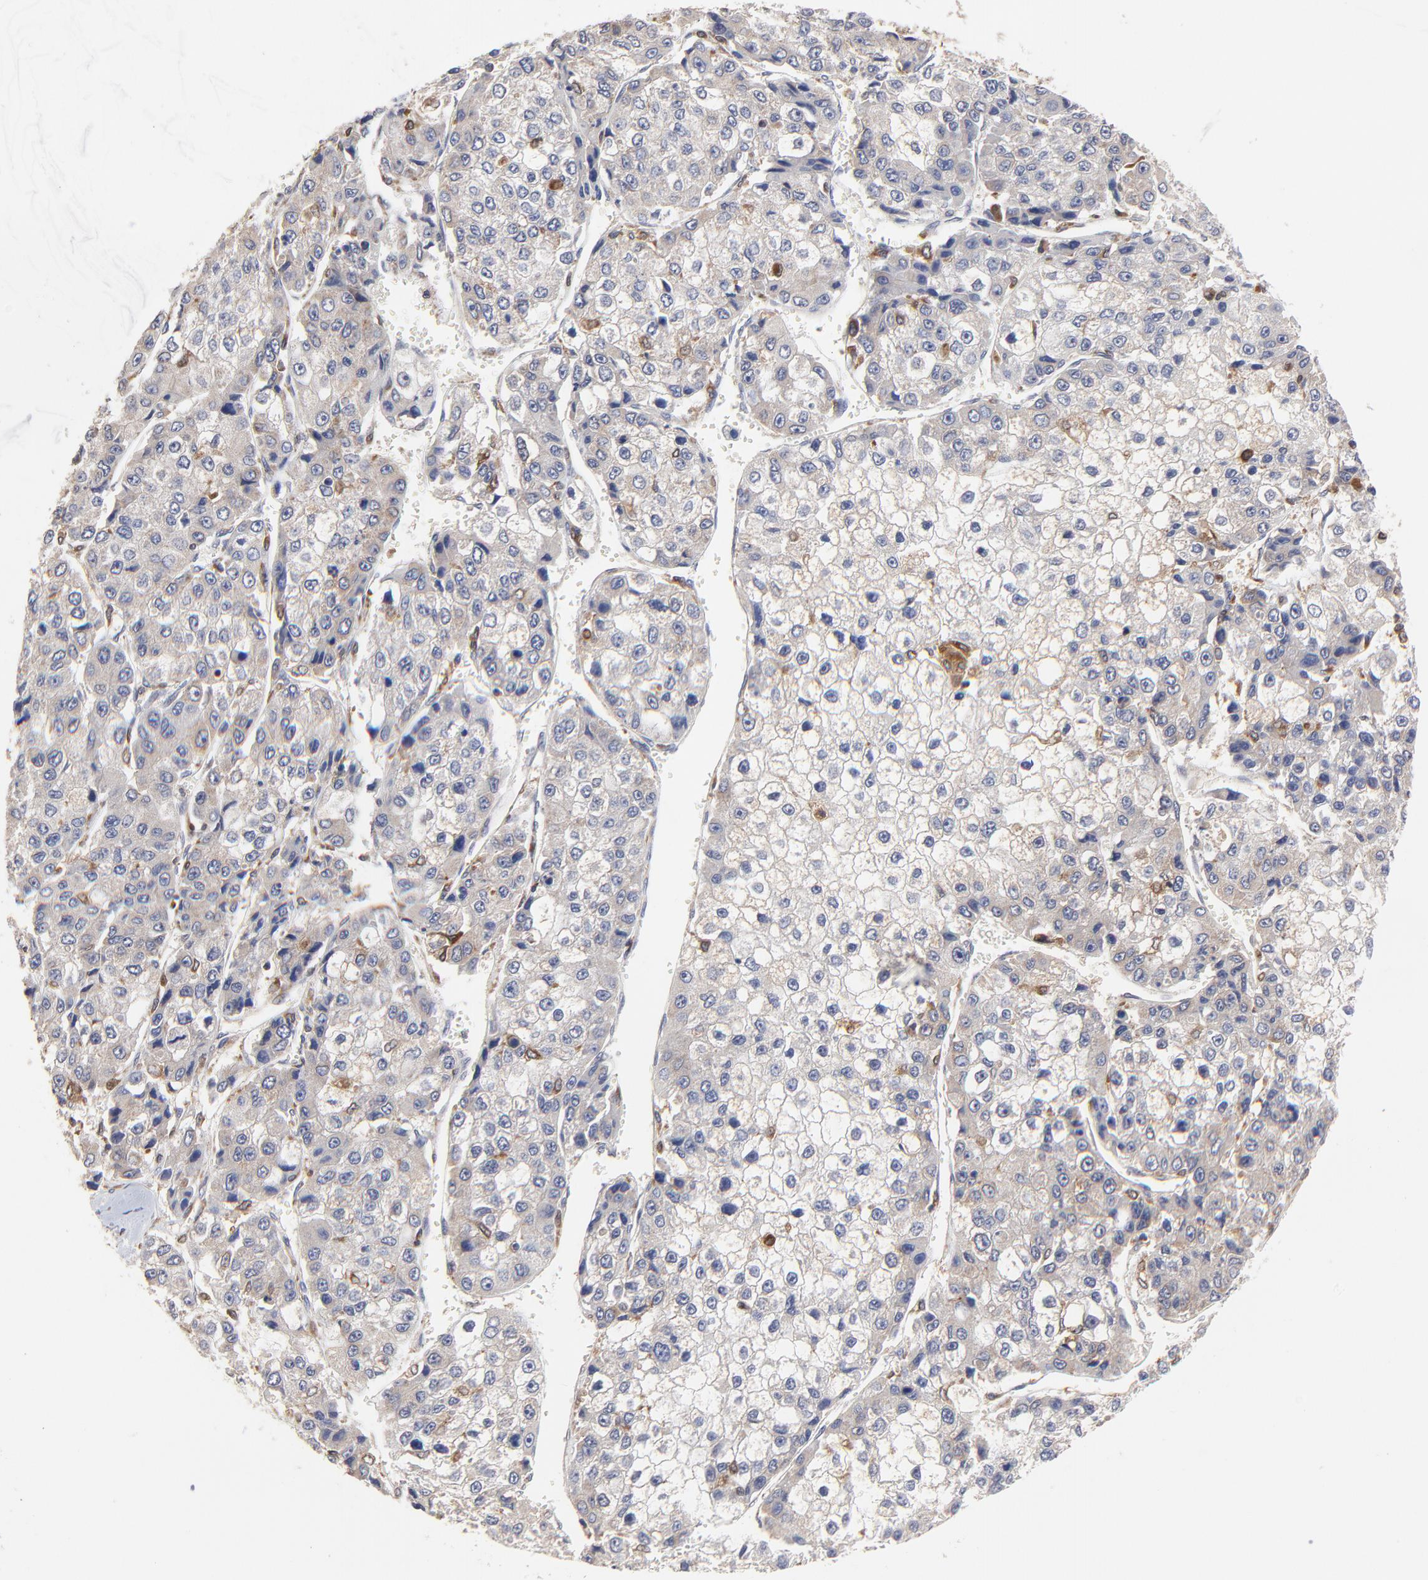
{"staining": {"intensity": "moderate", "quantity": ">75%", "location": "cytoplasmic/membranous"}, "tissue": "liver cancer", "cell_type": "Tumor cells", "image_type": "cancer", "snomed": [{"axis": "morphology", "description": "Carcinoma, Hepatocellular, NOS"}, {"axis": "topography", "description": "Liver"}], "caption": "This is an image of immunohistochemistry staining of liver hepatocellular carcinoma, which shows moderate positivity in the cytoplasmic/membranous of tumor cells.", "gene": "RAB9A", "patient": {"sex": "female", "age": 66}}